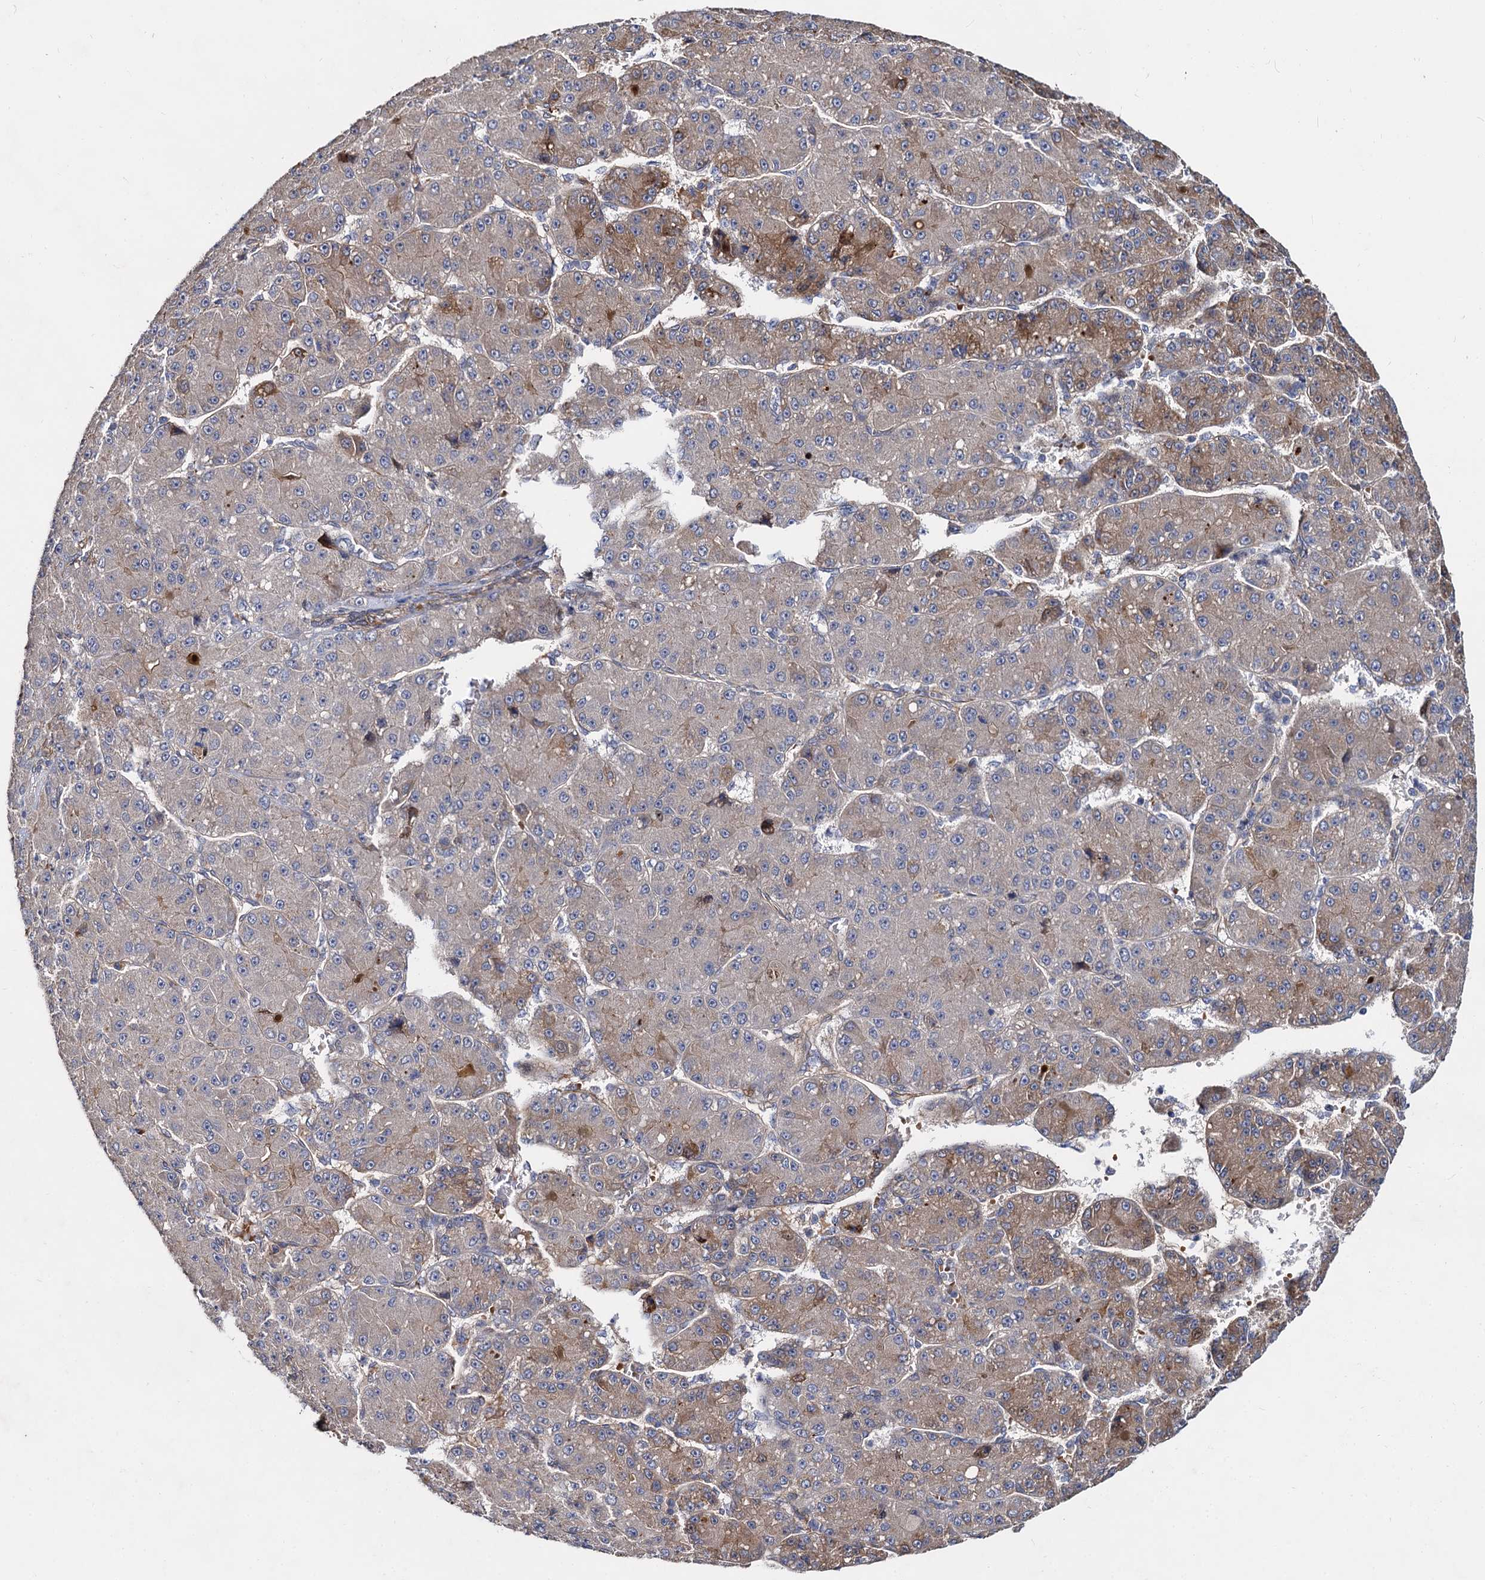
{"staining": {"intensity": "moderate", "quantity": "25%-75%", "location": "cytoplasmic/membranous"}, "tissue": "liver cancer", "cell_type": "Tumor cells", "image_type": "cancer", "snomed": [{"axis": "morphology", "description": "Carcinoma, Hepatocellular, NOS"}, {"axis": "topography", "description": "Liver"}], "caption": "Liver hepatocellular carcinoma stained with immunohistochemistry reveals moderate cytoplasmic/membranous staining in about 25%-75% of tumor cells.", "gene": "ISM2", "patient": {"sex": "male", "age": 67}}